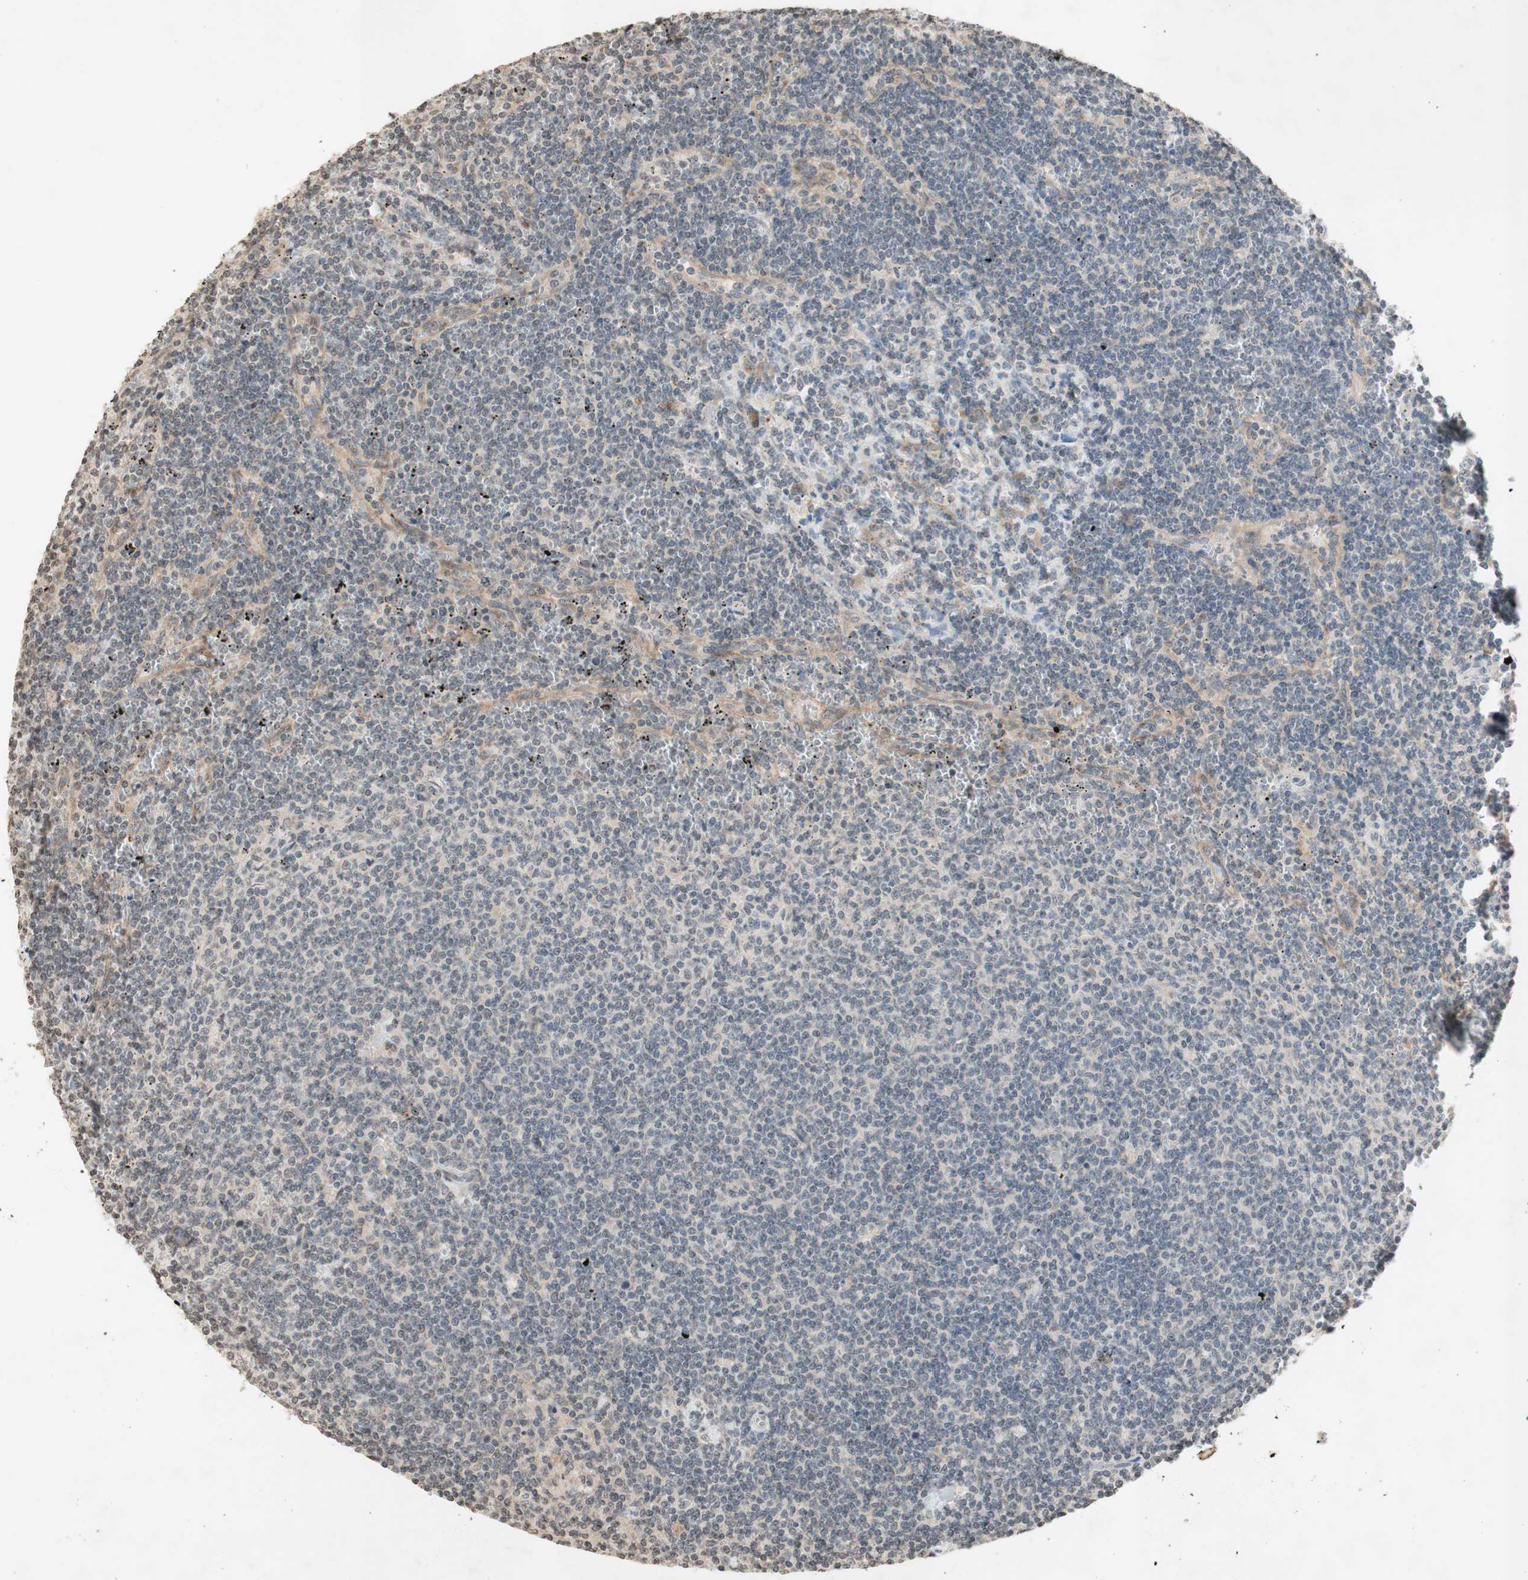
{"staining": {"intensity": "negative", "quantity": "none", "location": "none"}, "tissue": "lymphoma", "cell_type": "Tumor cells", "image_type": "cancer", "snomed": [{"axis": "morphology", "description": "Malignant lymphoma, non-Hodgkin's type, Low grade"}, {"axis": "topography", "description": "Spleen"}], "caption": "Immunohistochemistry (IHC) image of neoplastic tissue: lymphoma stained with DAB displays no significant protein staining in tumor cells. The staining was performed using DAB (3,3'-diaminobenzidine) to visualize the protein expression in brown, while the nuclei were stained in blue with hematoxylin (Magnification: 20x).", "gene": "GLI1", "patient": {"sex": "female", "age": 50}}